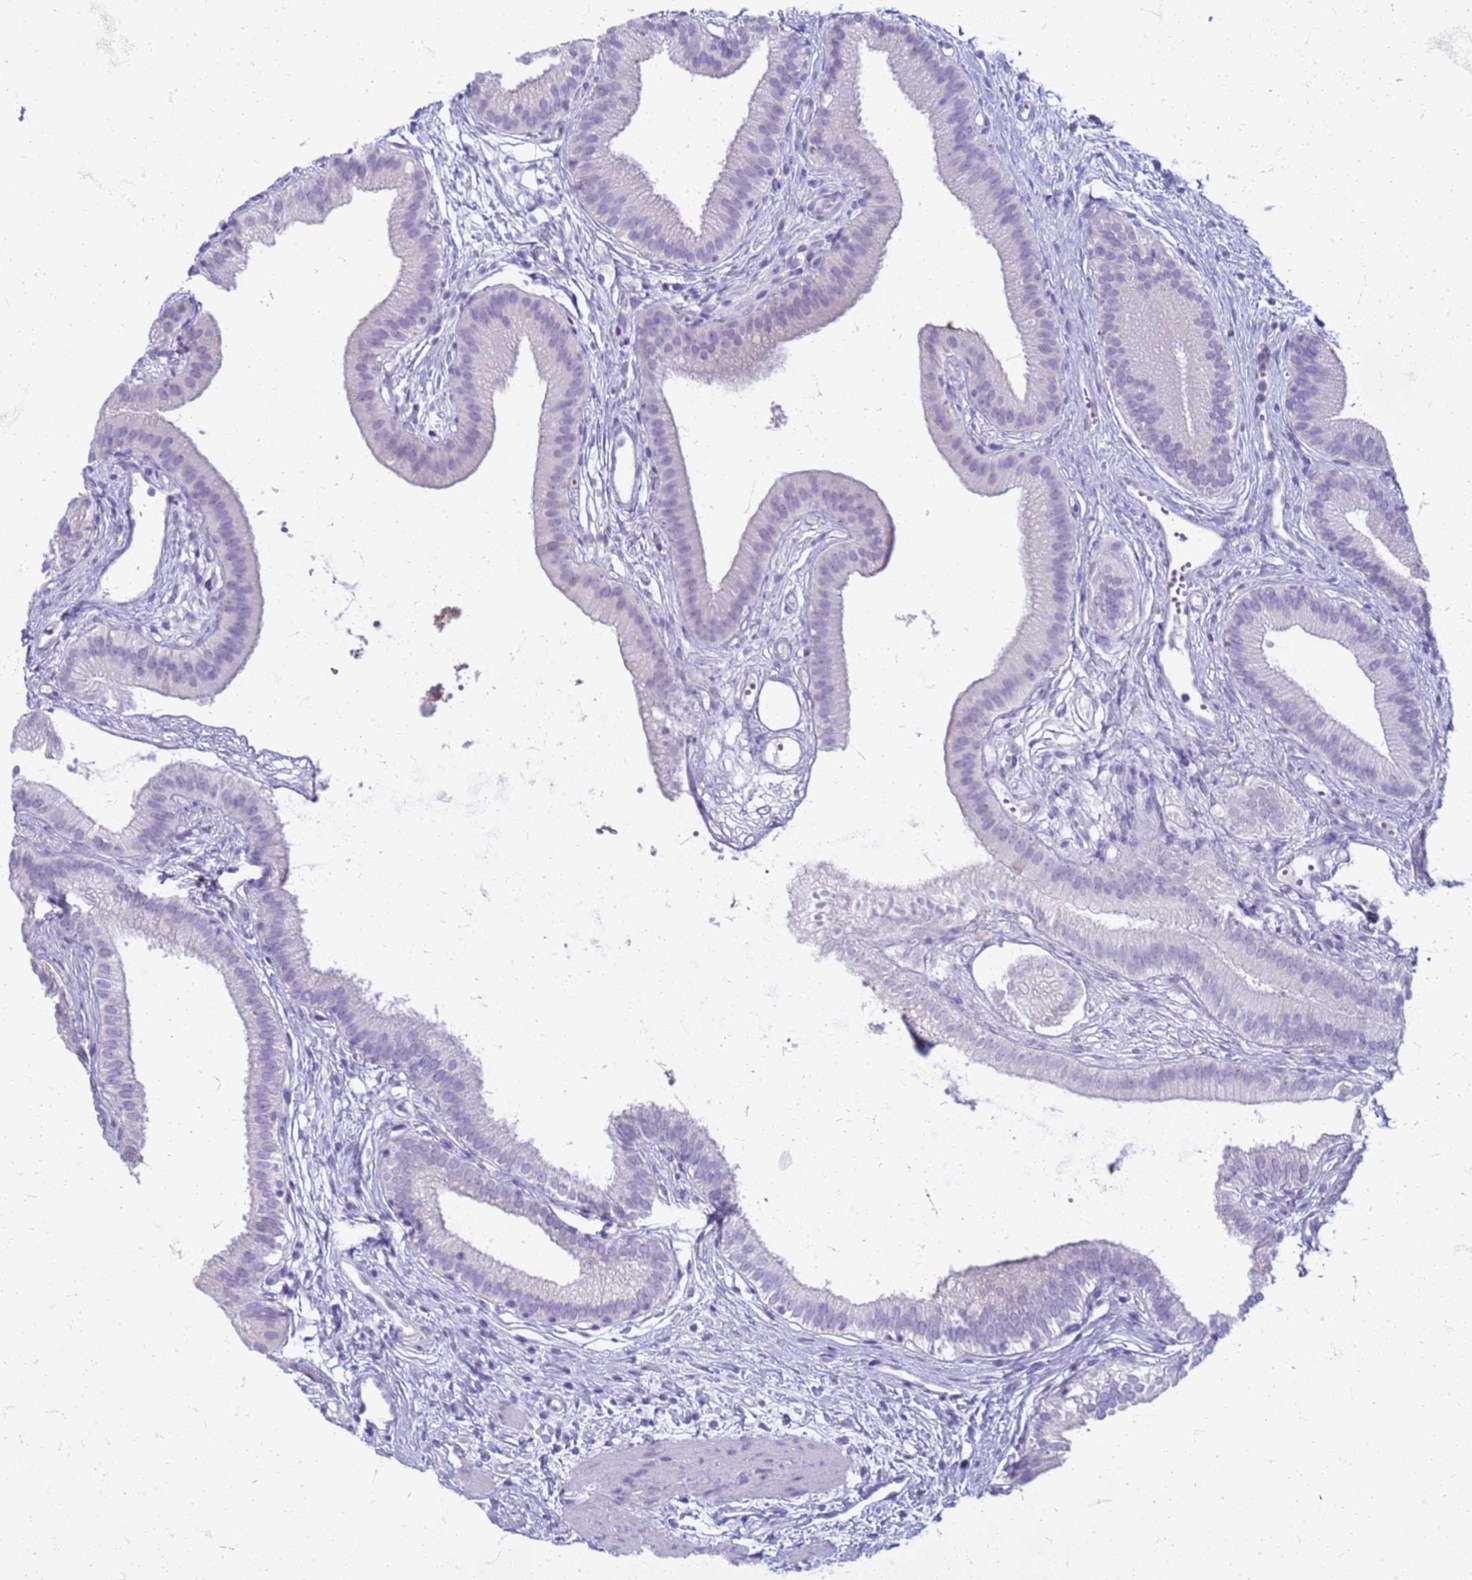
{"staining": {"intensity": "negative", "quantity": "none", "location": "none"}, "tissue": "gallbladder", "cell_type": "Glandular cells", "image_type": "normal", "snomed": [{"axis": "morphology", "description": "Normal tissue, NOS"}, {"axis": "topography", "description": "Gallbladder"}], "caption": "Human gallbladder stained for a protein using immunohistochemistry (IHC) shows no positivity in glandular cells.", "gene": "PDK3", "patient": {"sex": "female", "age": 54}}